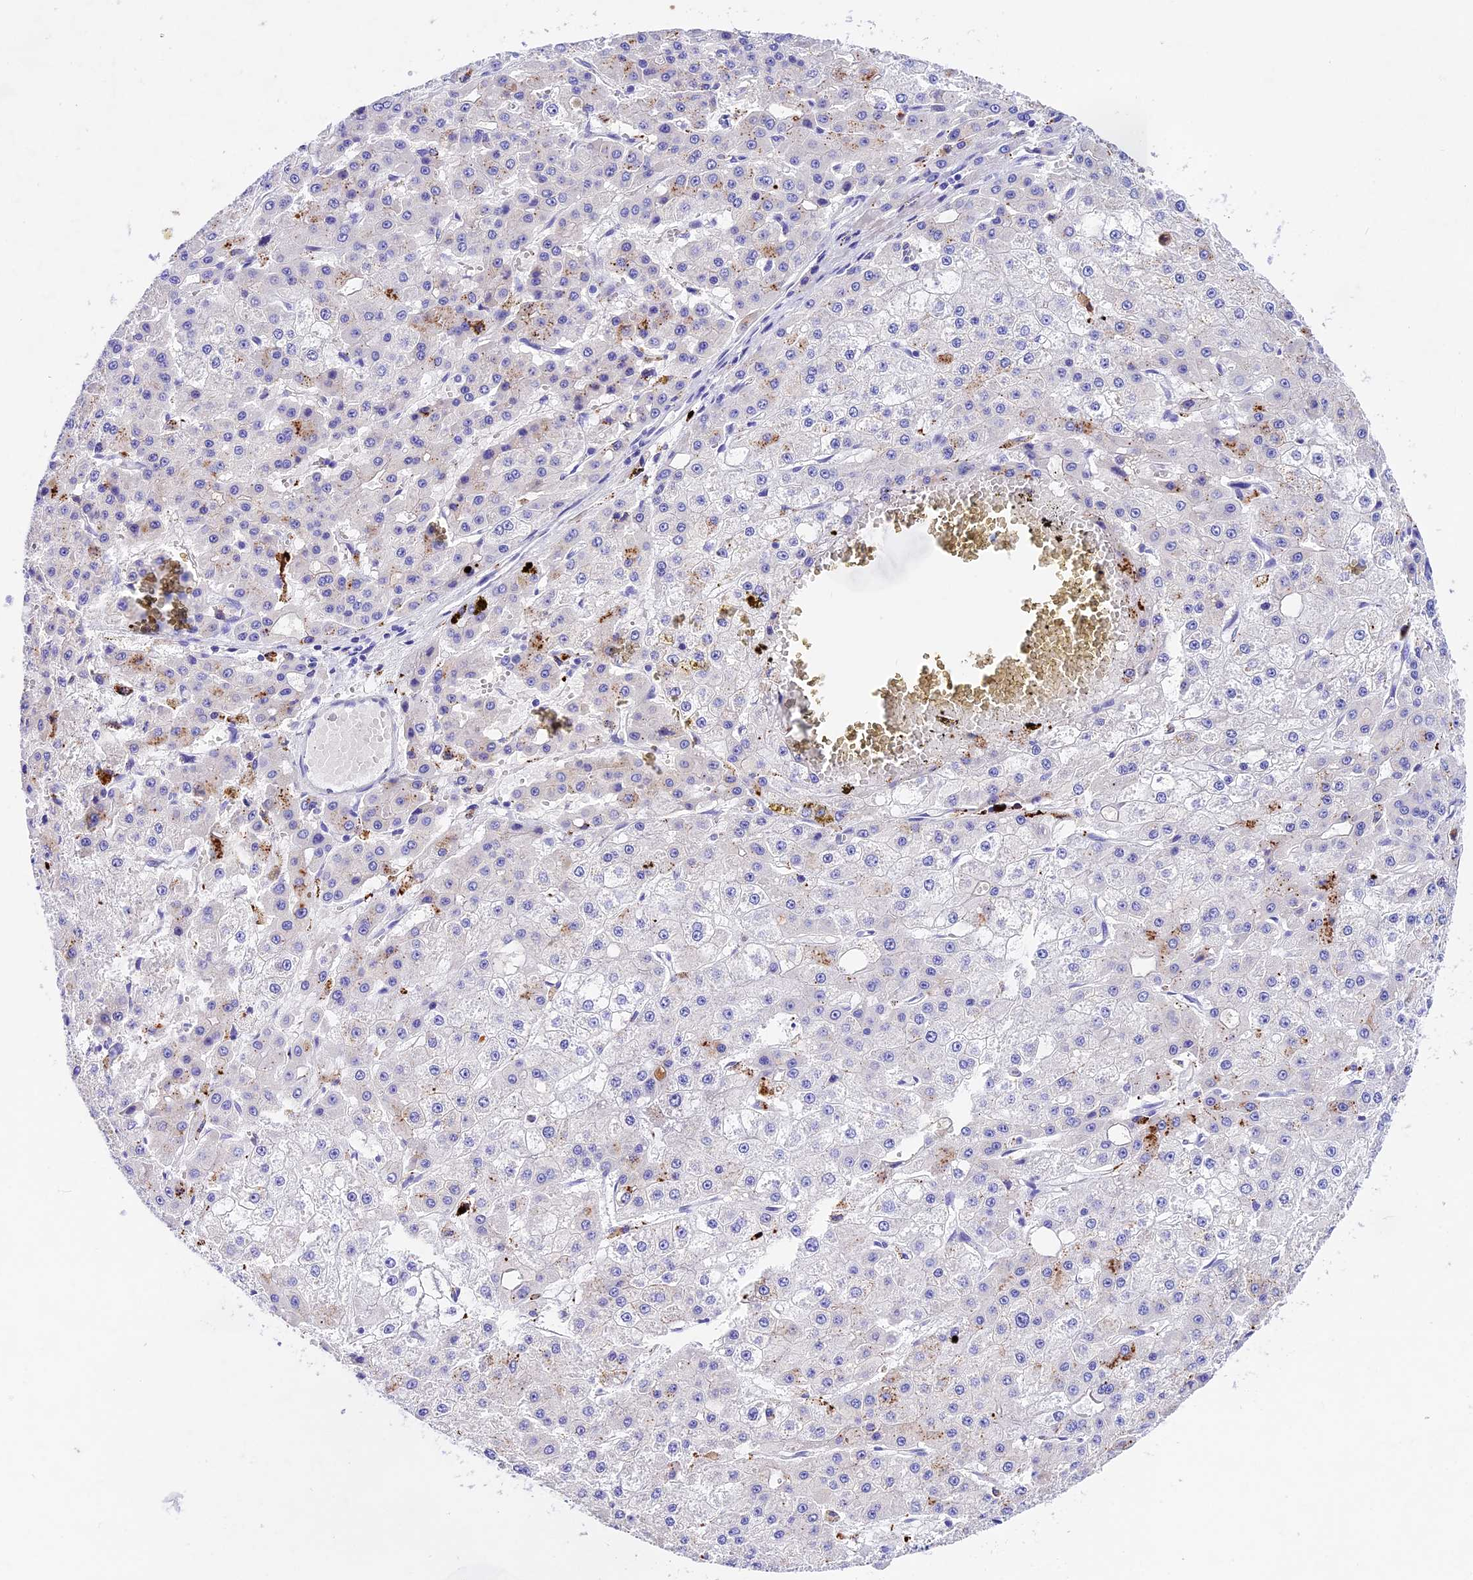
{"staining": {"intensity": "negative", "quantity": "none", "location": "none"}, "tissue": "liver cancer", "cell_type": "Tumor cells", "image_type": "cancer", "snomed": [{"axis": "morphology", "description": "Carcinoma, Hepatocellular, NOS"}, {"axis": "topography", "description": "Liver"}], "caption": "This is an immunohistochemistry histopathology image of liver cancer (hepatocellular carcinoma). There is no staining in tumor cells.", "gene": "PSG11", "patient": {"sex": "male", "age": 47}}